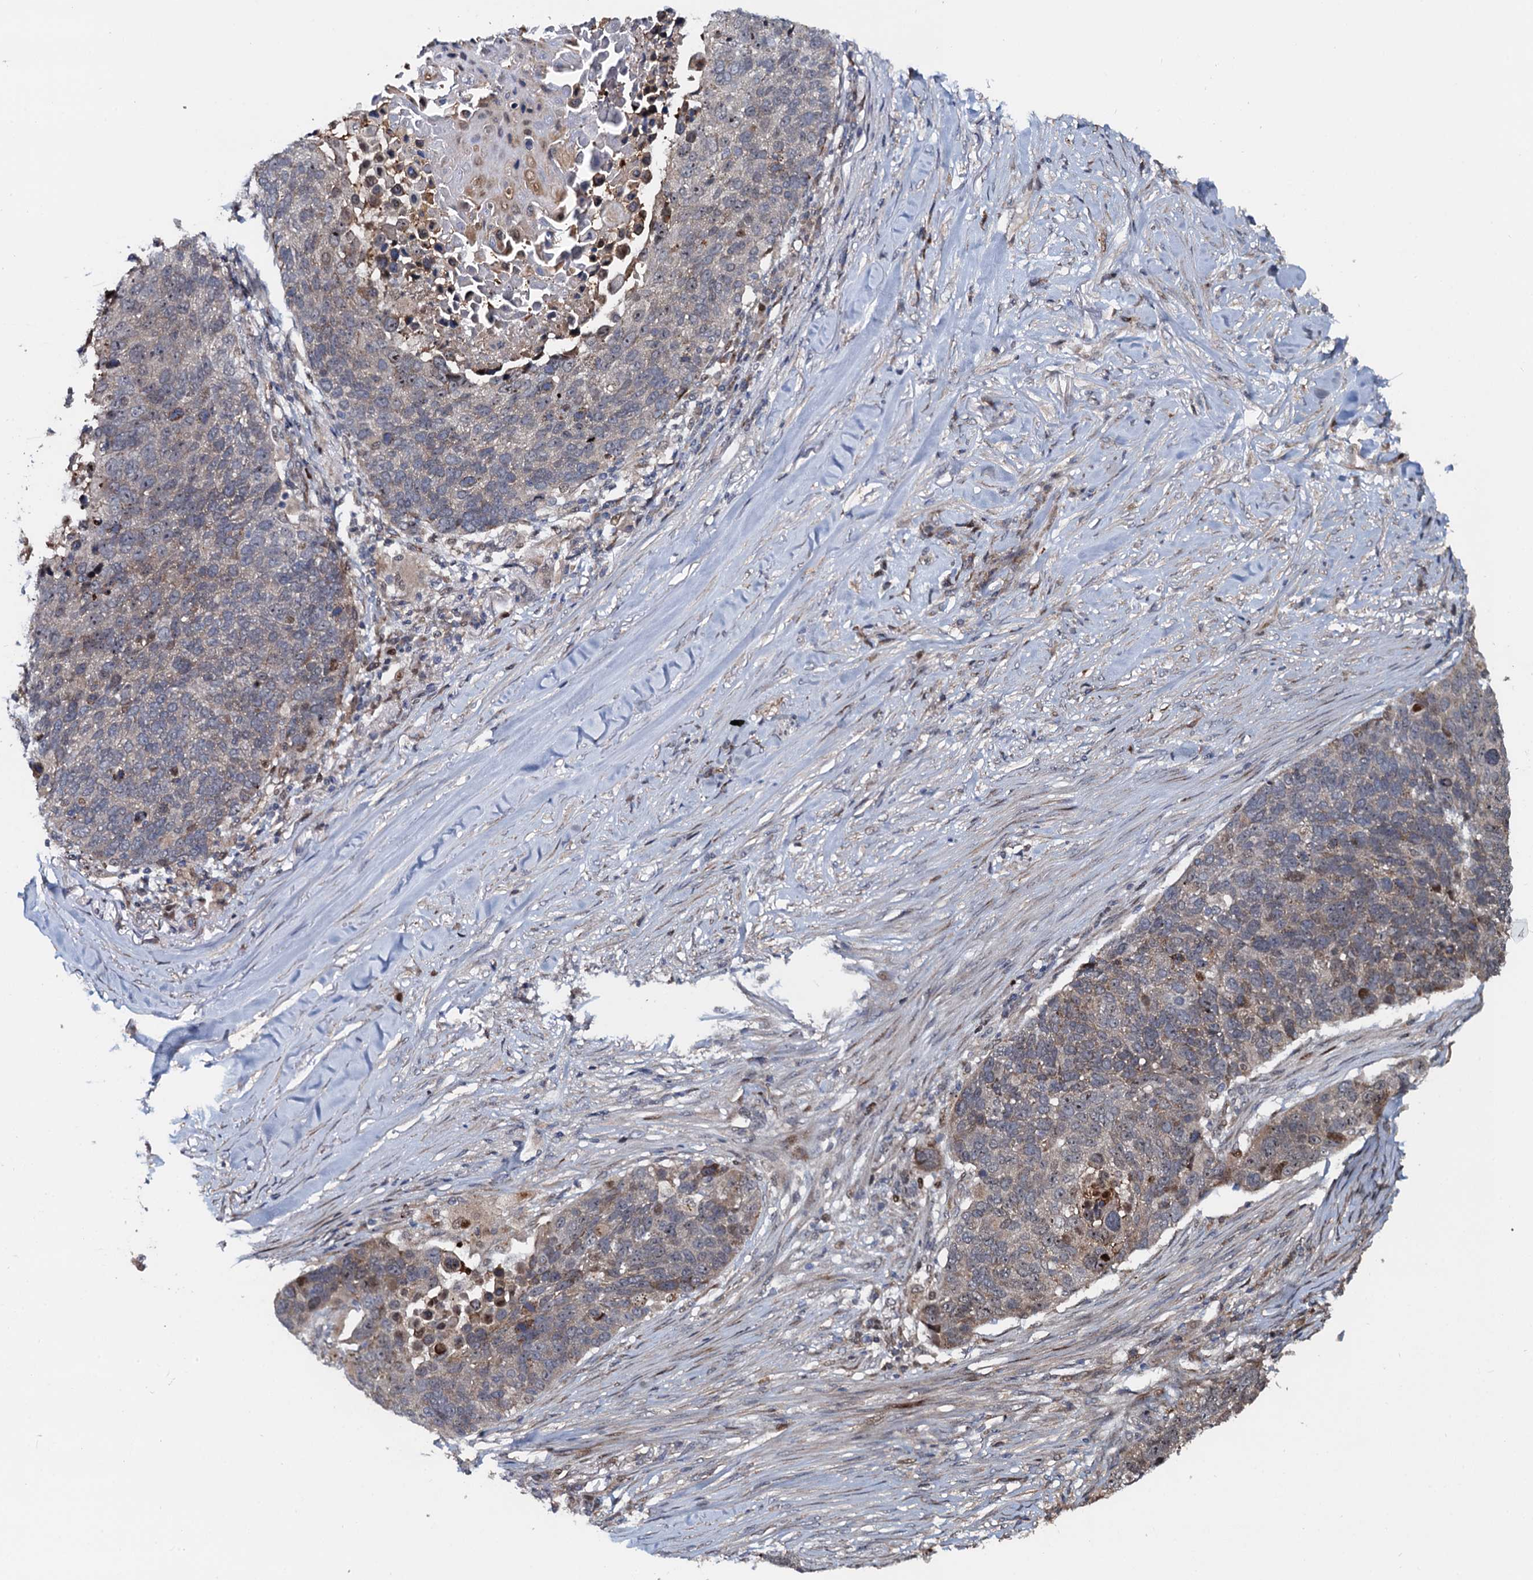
{"staining": {"intensity": "weak", "quantity": "<25%", "location": "cytoplasmic/membranous"}, "tissue": "lung cancer", "cell_type": "Tumor cells", "image_type": "cancer", "snomed": [{"axis": "morphology", "description": "Normal tissue, NOS"}, {"axis": "morphology", "description": "Squamous cell carcinoma, NOS"}, {"axis": "topography", "description": "Lymph node"}, {"axis": "topography", "description": "Lung"}], "caption": "High power microscopy histopathology image of an immunohistochemistry image of lung cancer (squamous cell carcinoma), revealing no significant staining in tumor cells.", "gene": "ATOSA", "patient": {"sex": "male", "age": 66}}